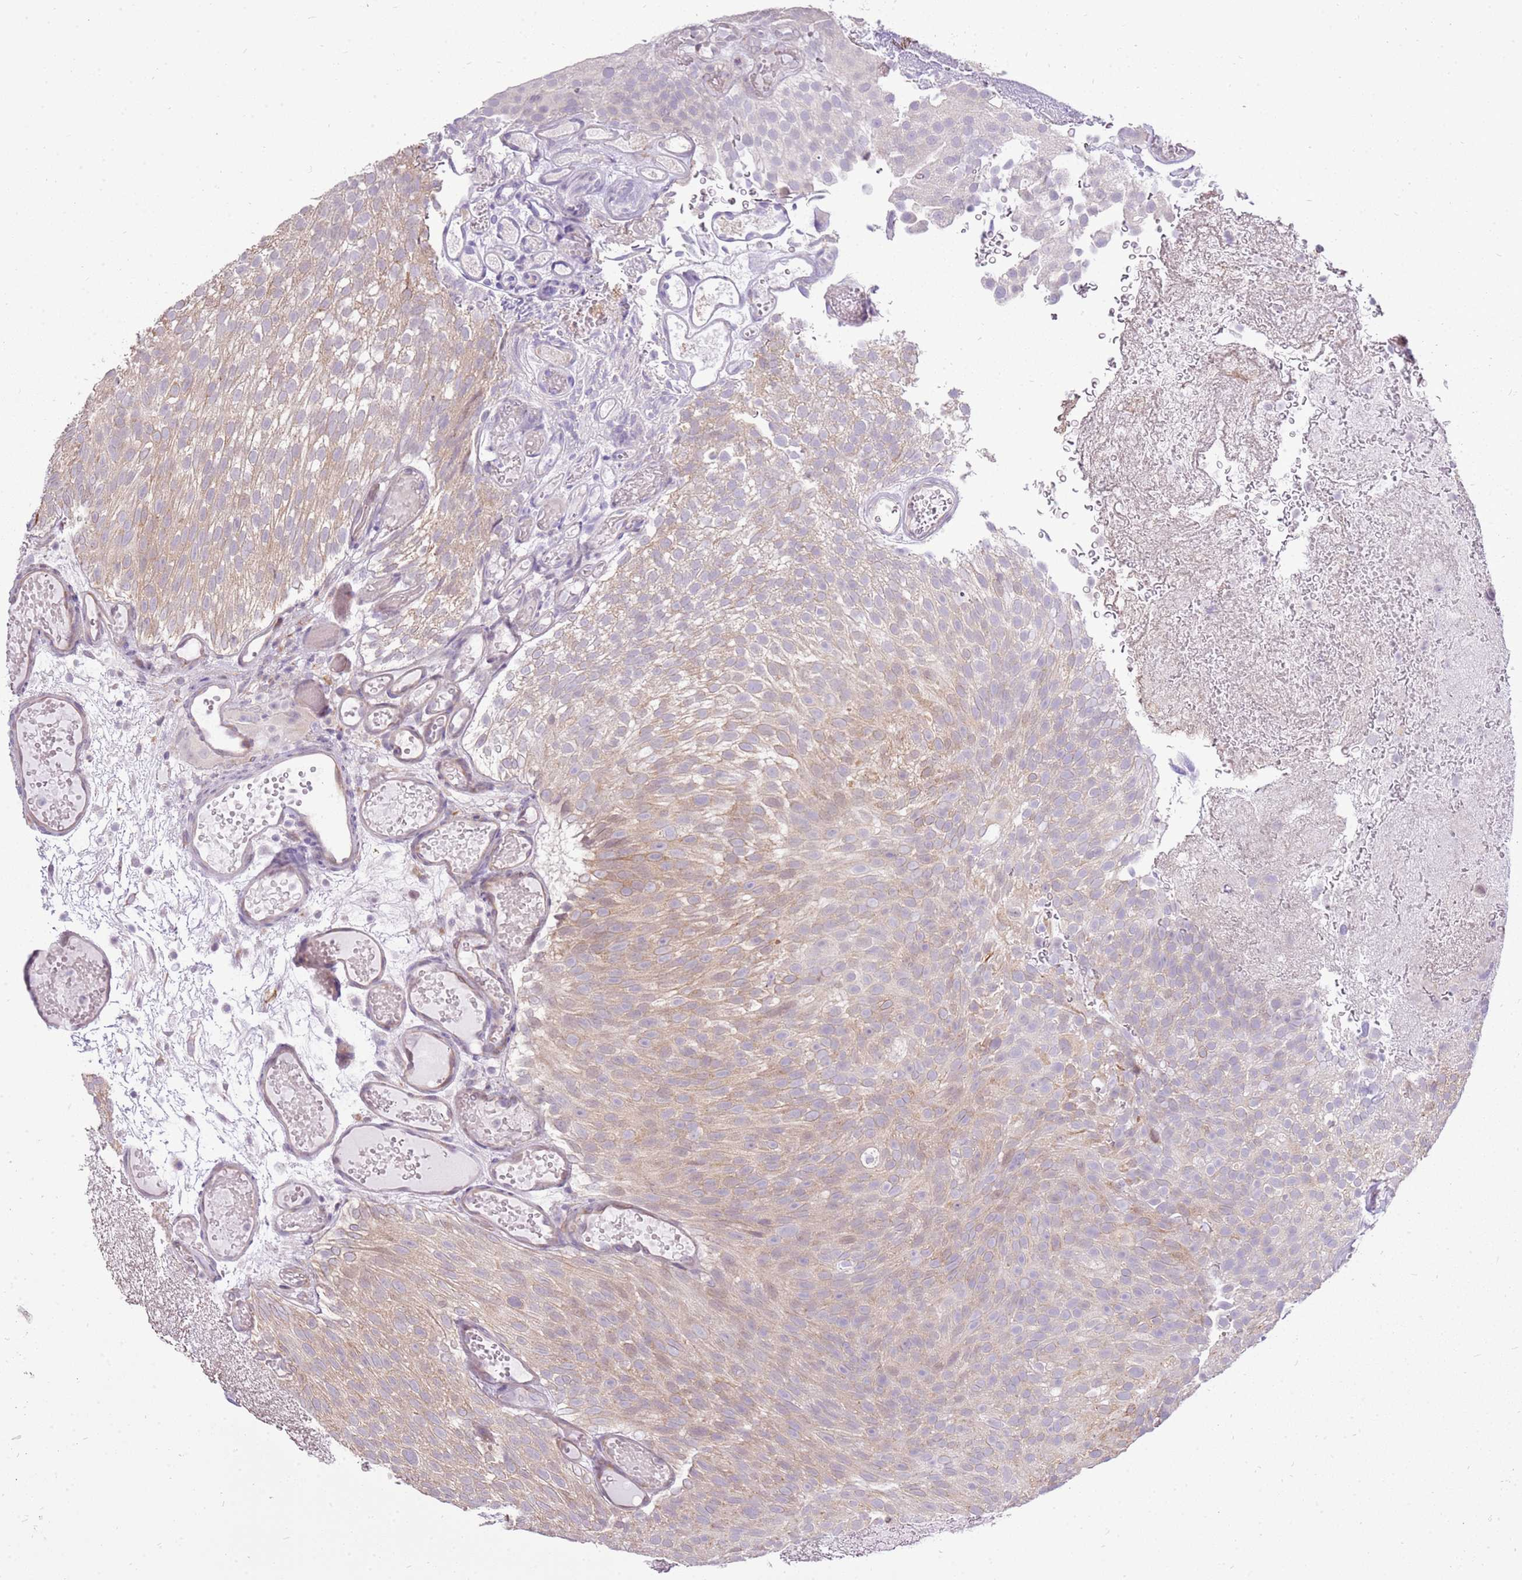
{"staining": {"intensity": "moderate", "quantity": "<25%", "location": "cytoplasmic/membranous"}, "tissue": "urothelial cancer", "cell_type": "Tumor cells", "image_type": "cancer", "snomed": [{"axis": "morphology", "description": "Urothelial carcinoma, Low grade"}, {"axis": "topography", "description": "Urinary bladder"}], "caption": "Urothelial carcinoma (low-grade) was stained to show a protein in brown. There is low levels of moderate cytoplasmic/membranous positivity in about <25% of tumor cells.", "gene": "UGGT2", "patient": {"sex": "male", "age": 78}}